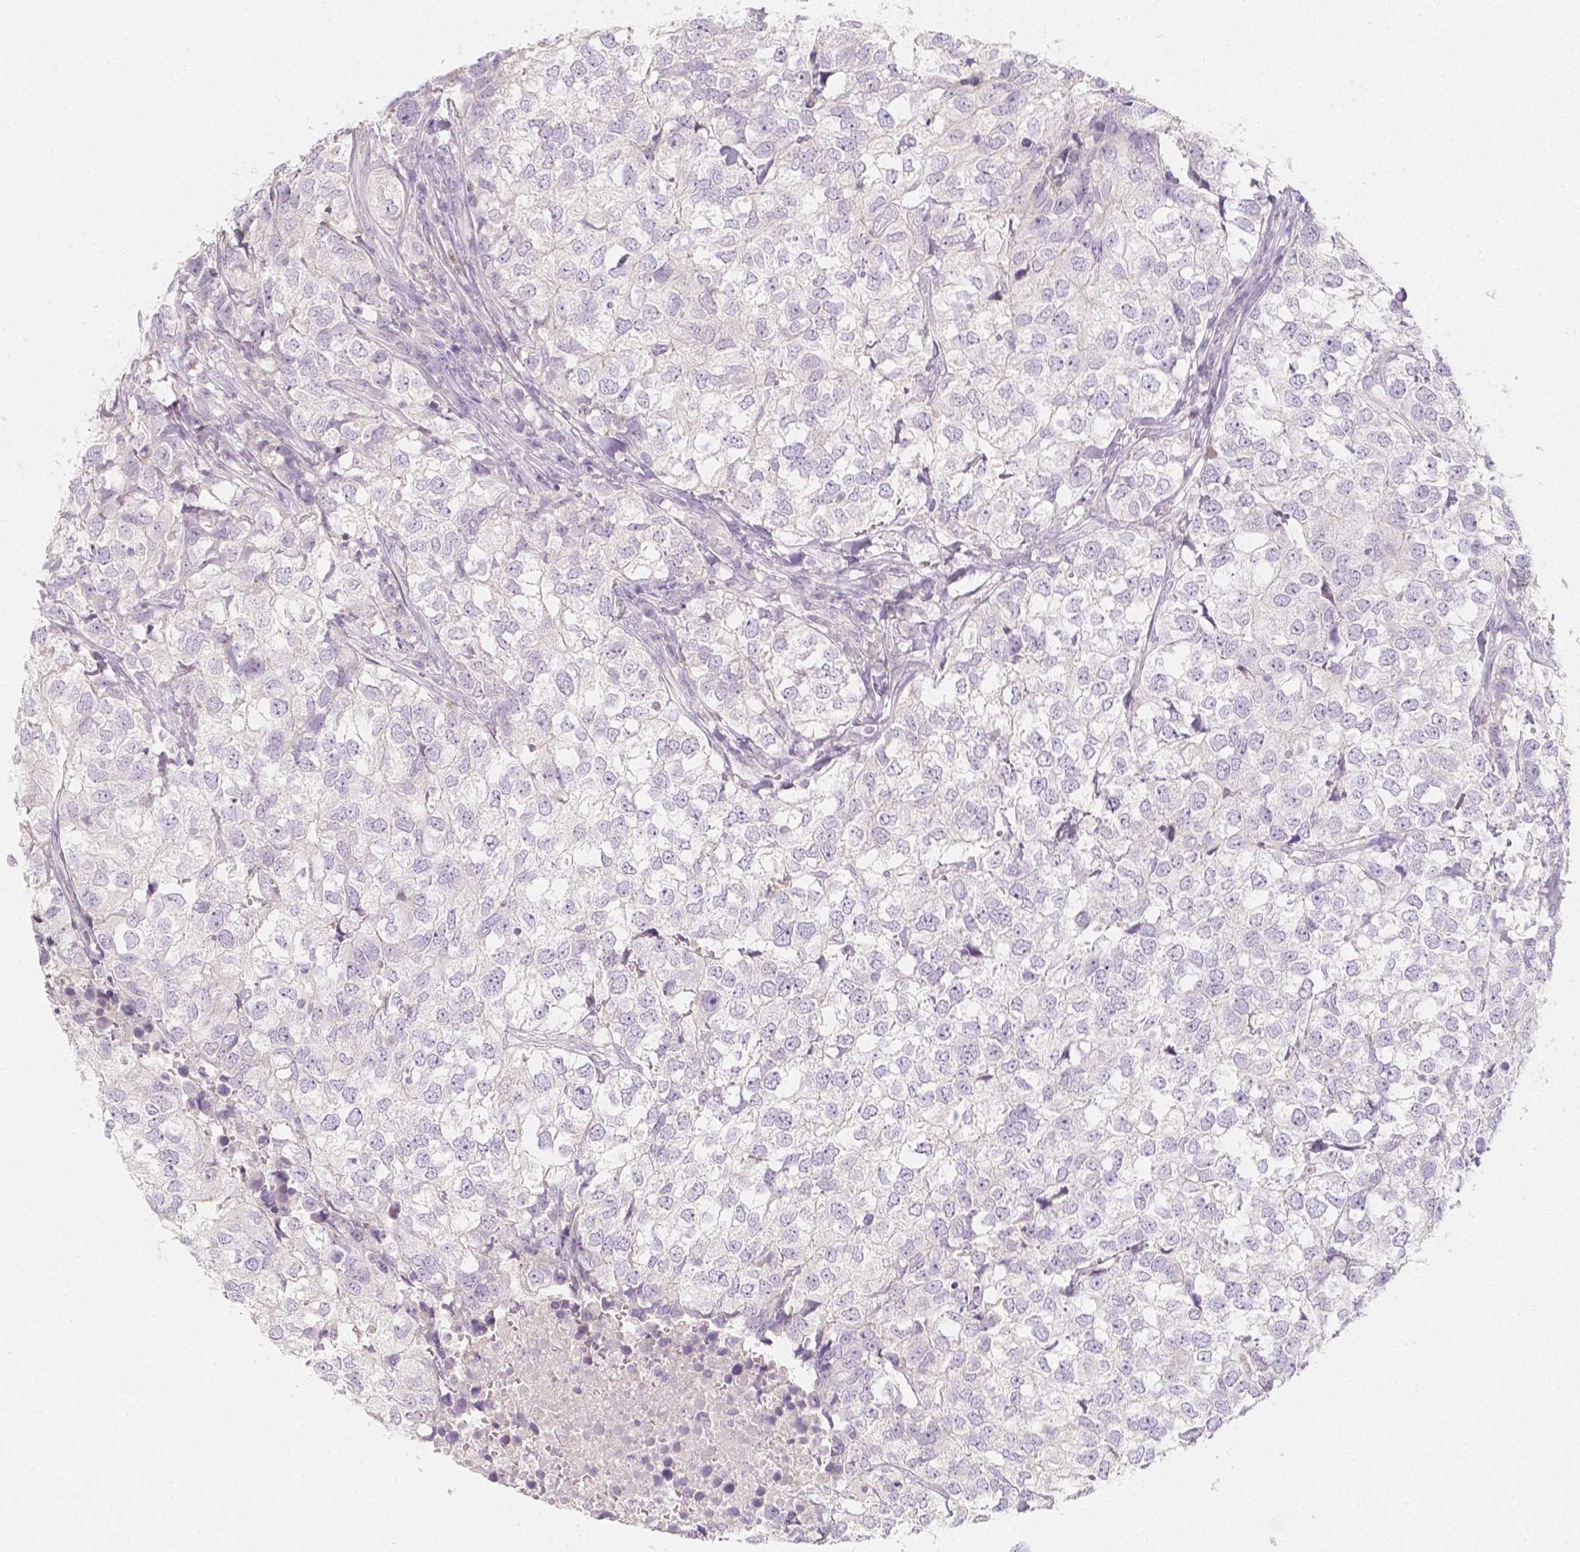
{"staining": {"intensity": "negative", "quantity": "none", "location": "none"}, "tissue": "breast cancer", "cell_type": "Tumor cells", "image_type": "cancer", "snomed": [{"axis": "morphology", "description": "Duct carcinoma"}, {"axis": "topography", "description": "Breast"}], "caption": "Immunohistochemical staining of human breast cancer (infiltrating ductal carcinoma) reveals no significant positivity in tumor cells.", "gene": "BATF", "patient": {"sex": "female", "age": 30}}